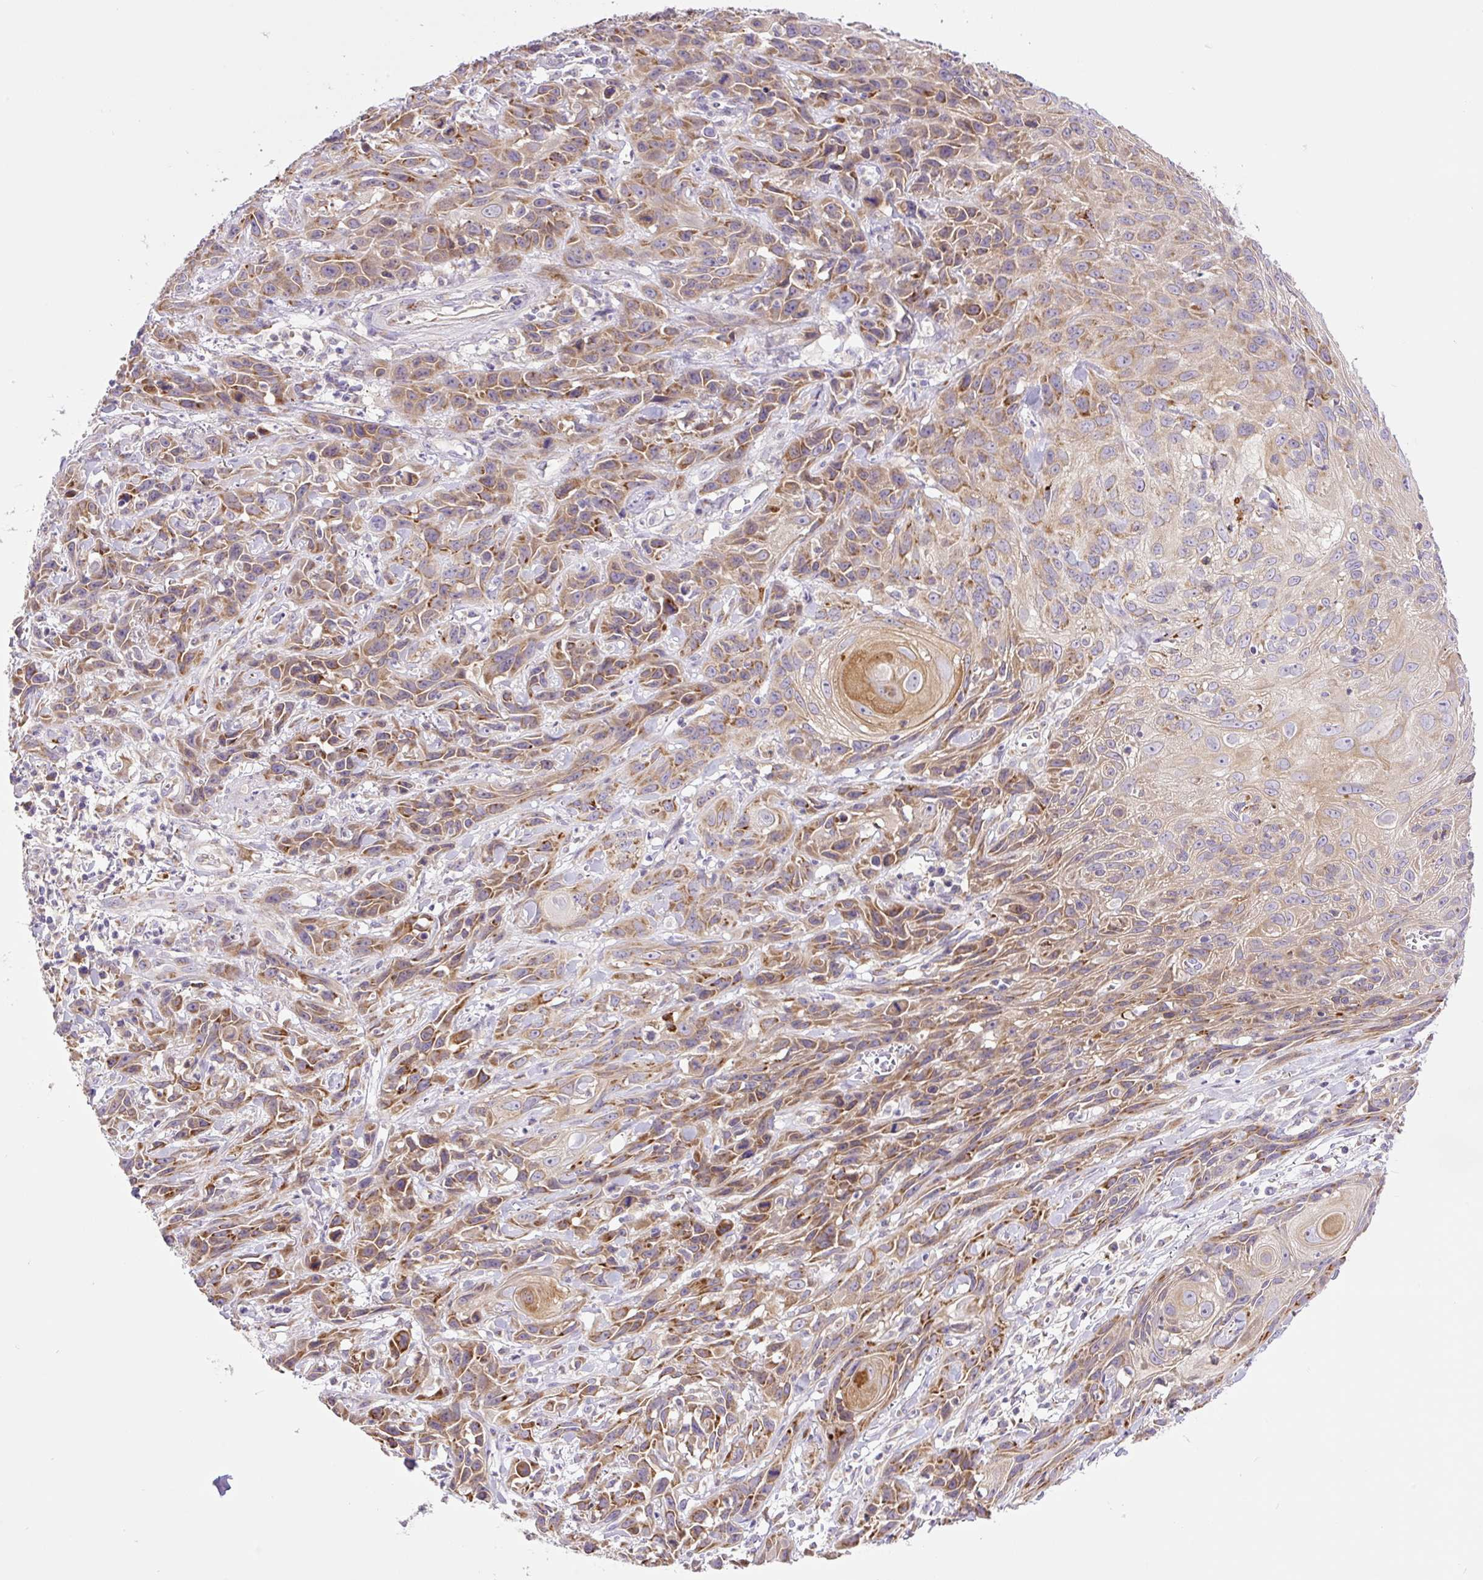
{"staining": {"intensity": "moderate", "quantity": ">75%", "location": "cytoplasmic/membranous"}, "tissue": "skin cancer", "cell_type": "Tumor cells", "image_type": "cancer", "snomed": [{"axis": "morphology", "description": "Squamous cell carcinoma, NOS"}, {"axis": "topography", "description": "Skin"}, {"axis": "topography", "description": "Vulva"}], "caption": "Skin squamous cell carcinoma stained with immunohistochemistry (IHC) reveals moderate cytoplasmic/membranous expression in approximately >75% of tumor cells. (DAB (3,3'-diaminobenzidine) = brown stain, brightfield microscopy at high magnification).", "gene": "POFUT1", "patient": {"sex": "female", "age": 83}}